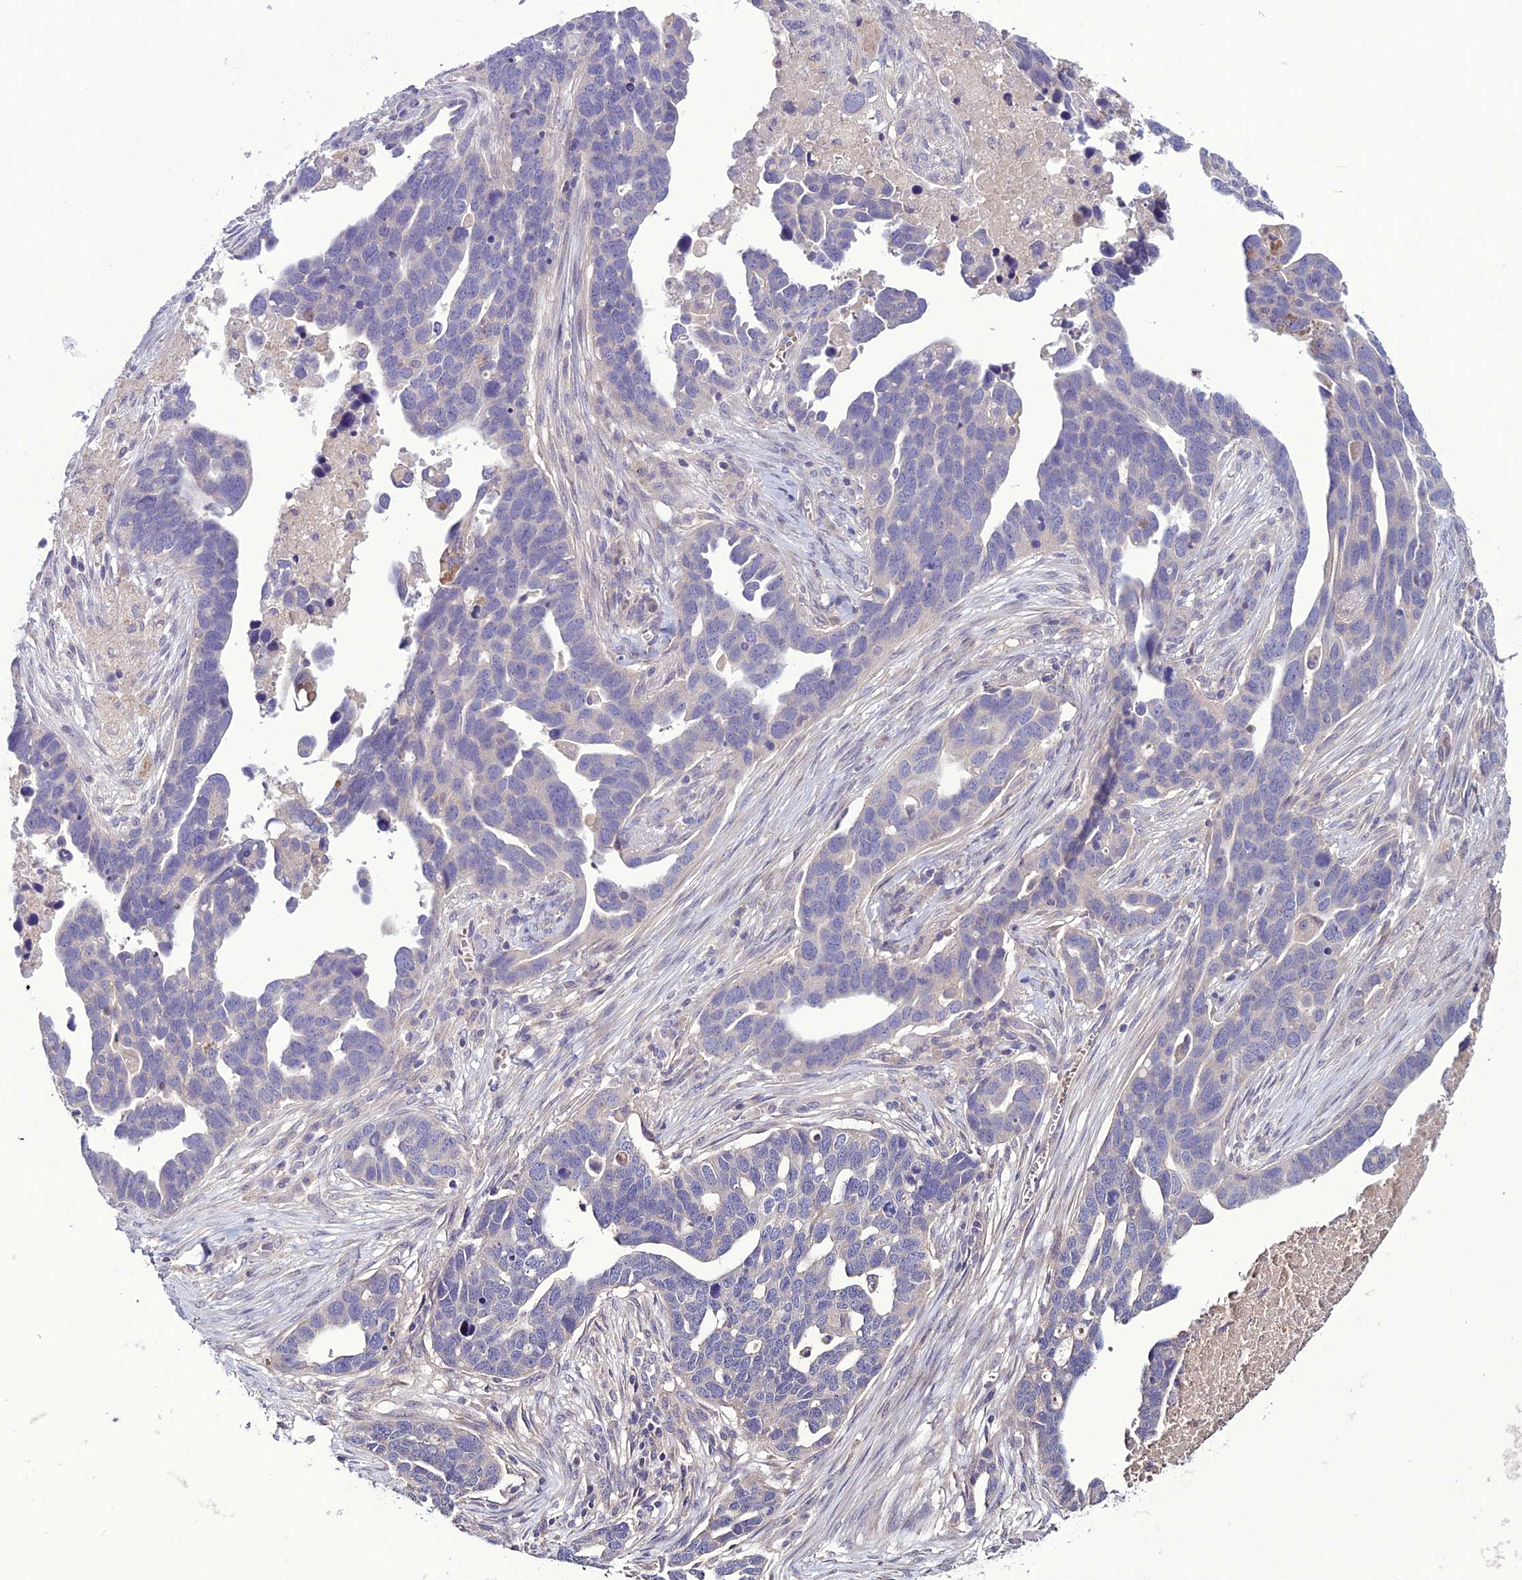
{"staining": {"intensity": "negative", "quantity": "none", "location": "none"}, "tissue": "ovarian cancer", "cell_type": "Tumor cells", "image_type": "cancer", "snomed": [{"axis": "morphology", "description": "Cystadenocarcinoma, serous, NOS"}, {"axis": "topography", "description": "Ovary"}], "caption": "Immunohistochemistry of human ovarian cancer displays no expression in tumor cells.", "gene": "C2orf76", "patient": {"sex": "female", "age": 54}}